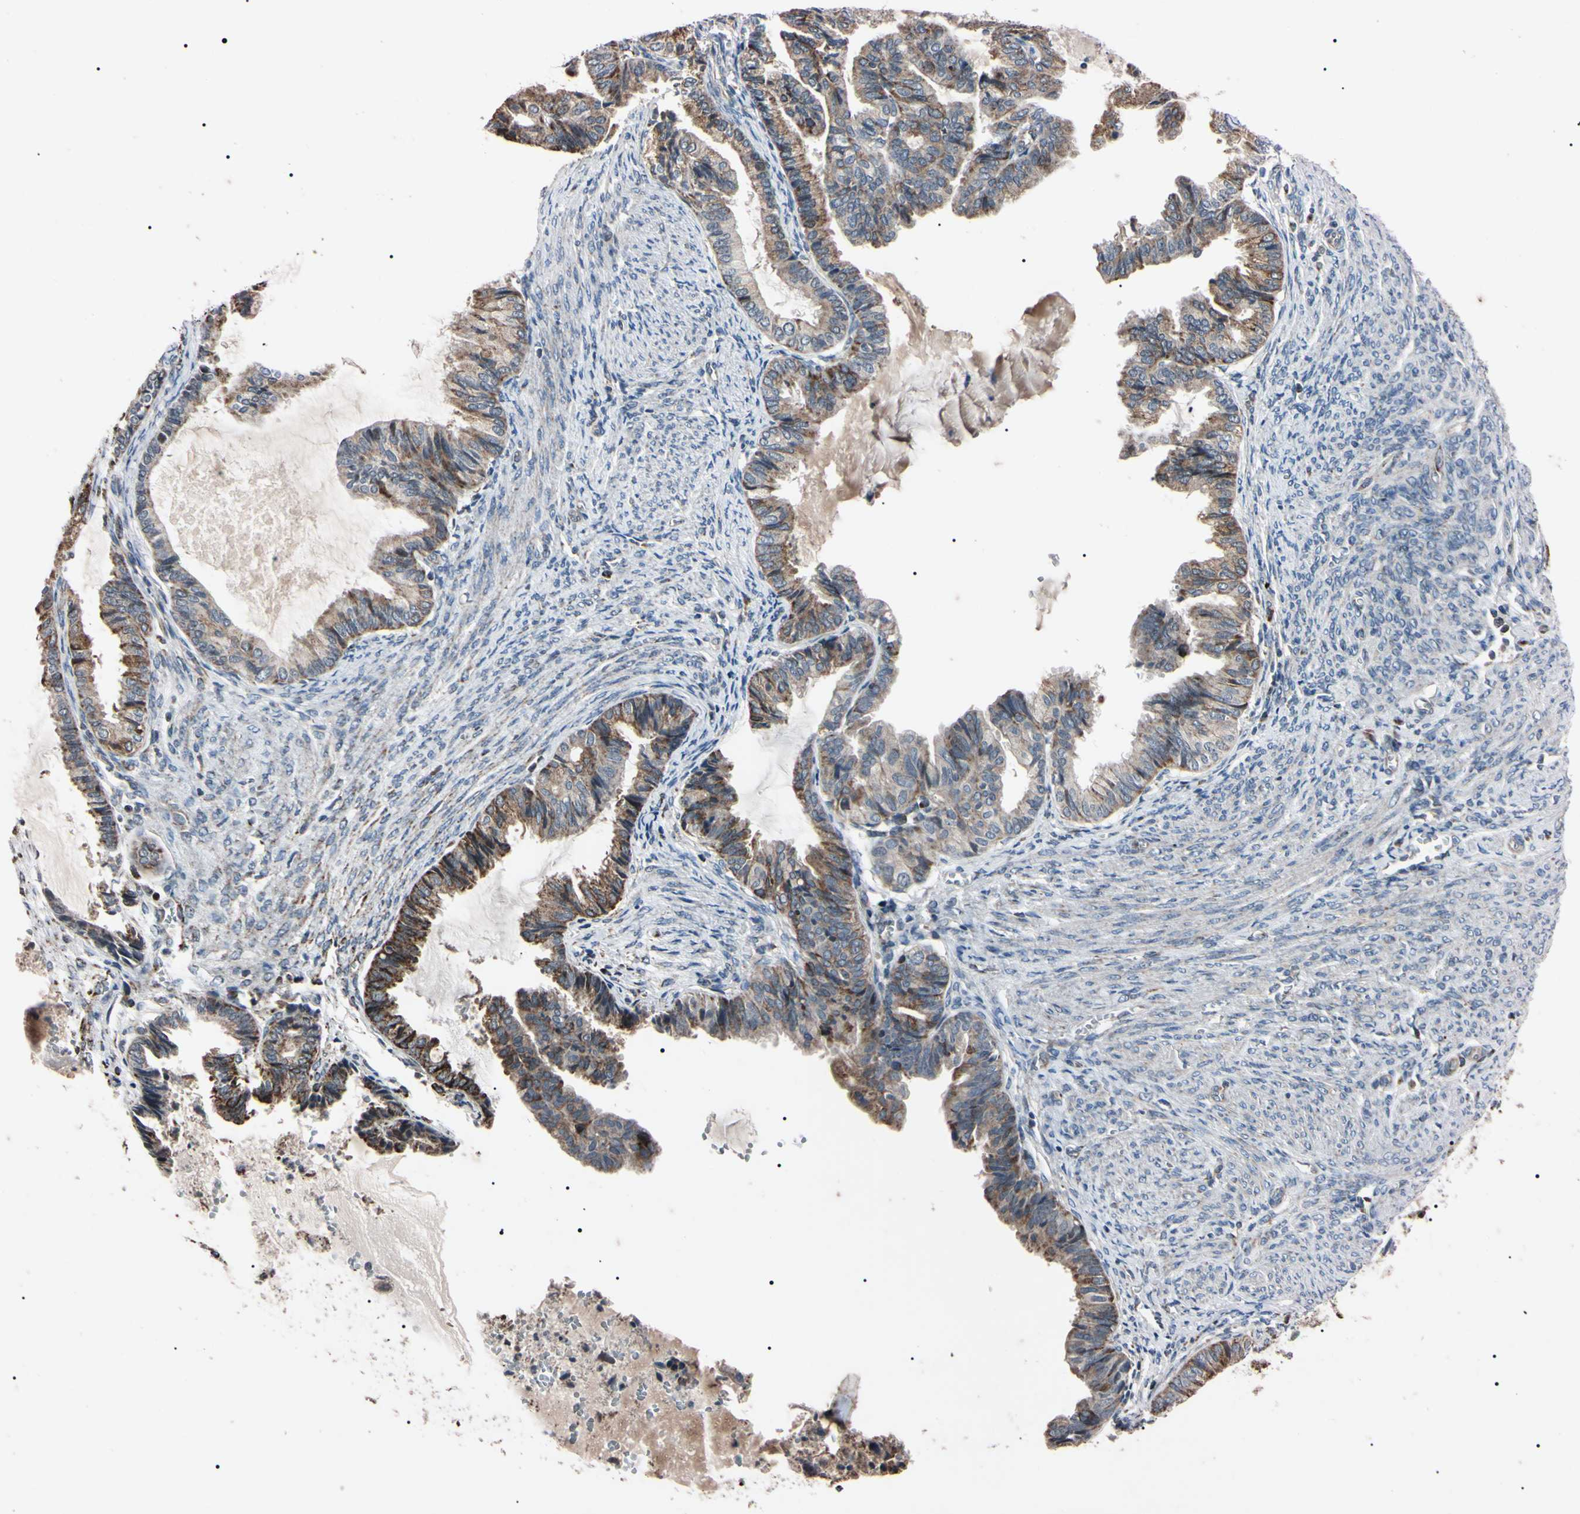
{"staining": {"intensity": "weak", "quantity": "25%-75%", "location": "cytoplasmic/membranous"}, "tissue": "endometrial cancer", "cell_type": "Tumor cells", "image_type": "cancer", "snomed": [{"axis": "morphology", "description": "Adenocarcinoma, NOS"}, {"axis": "topography", "description": "Endometrium"}], "caption": "Immunohistochemistry (IHC) (DAB) staining of endometrial adenocarcinoma demonstrates weak cytoplasmic/membranous protein staining in about 25%-75% of tumor cells. (brown staining indicates protein expression, while blue staining denotes nuclei).", "gene": "TNFRSF1A", "patient": {"sex": "female", "age": 86}}